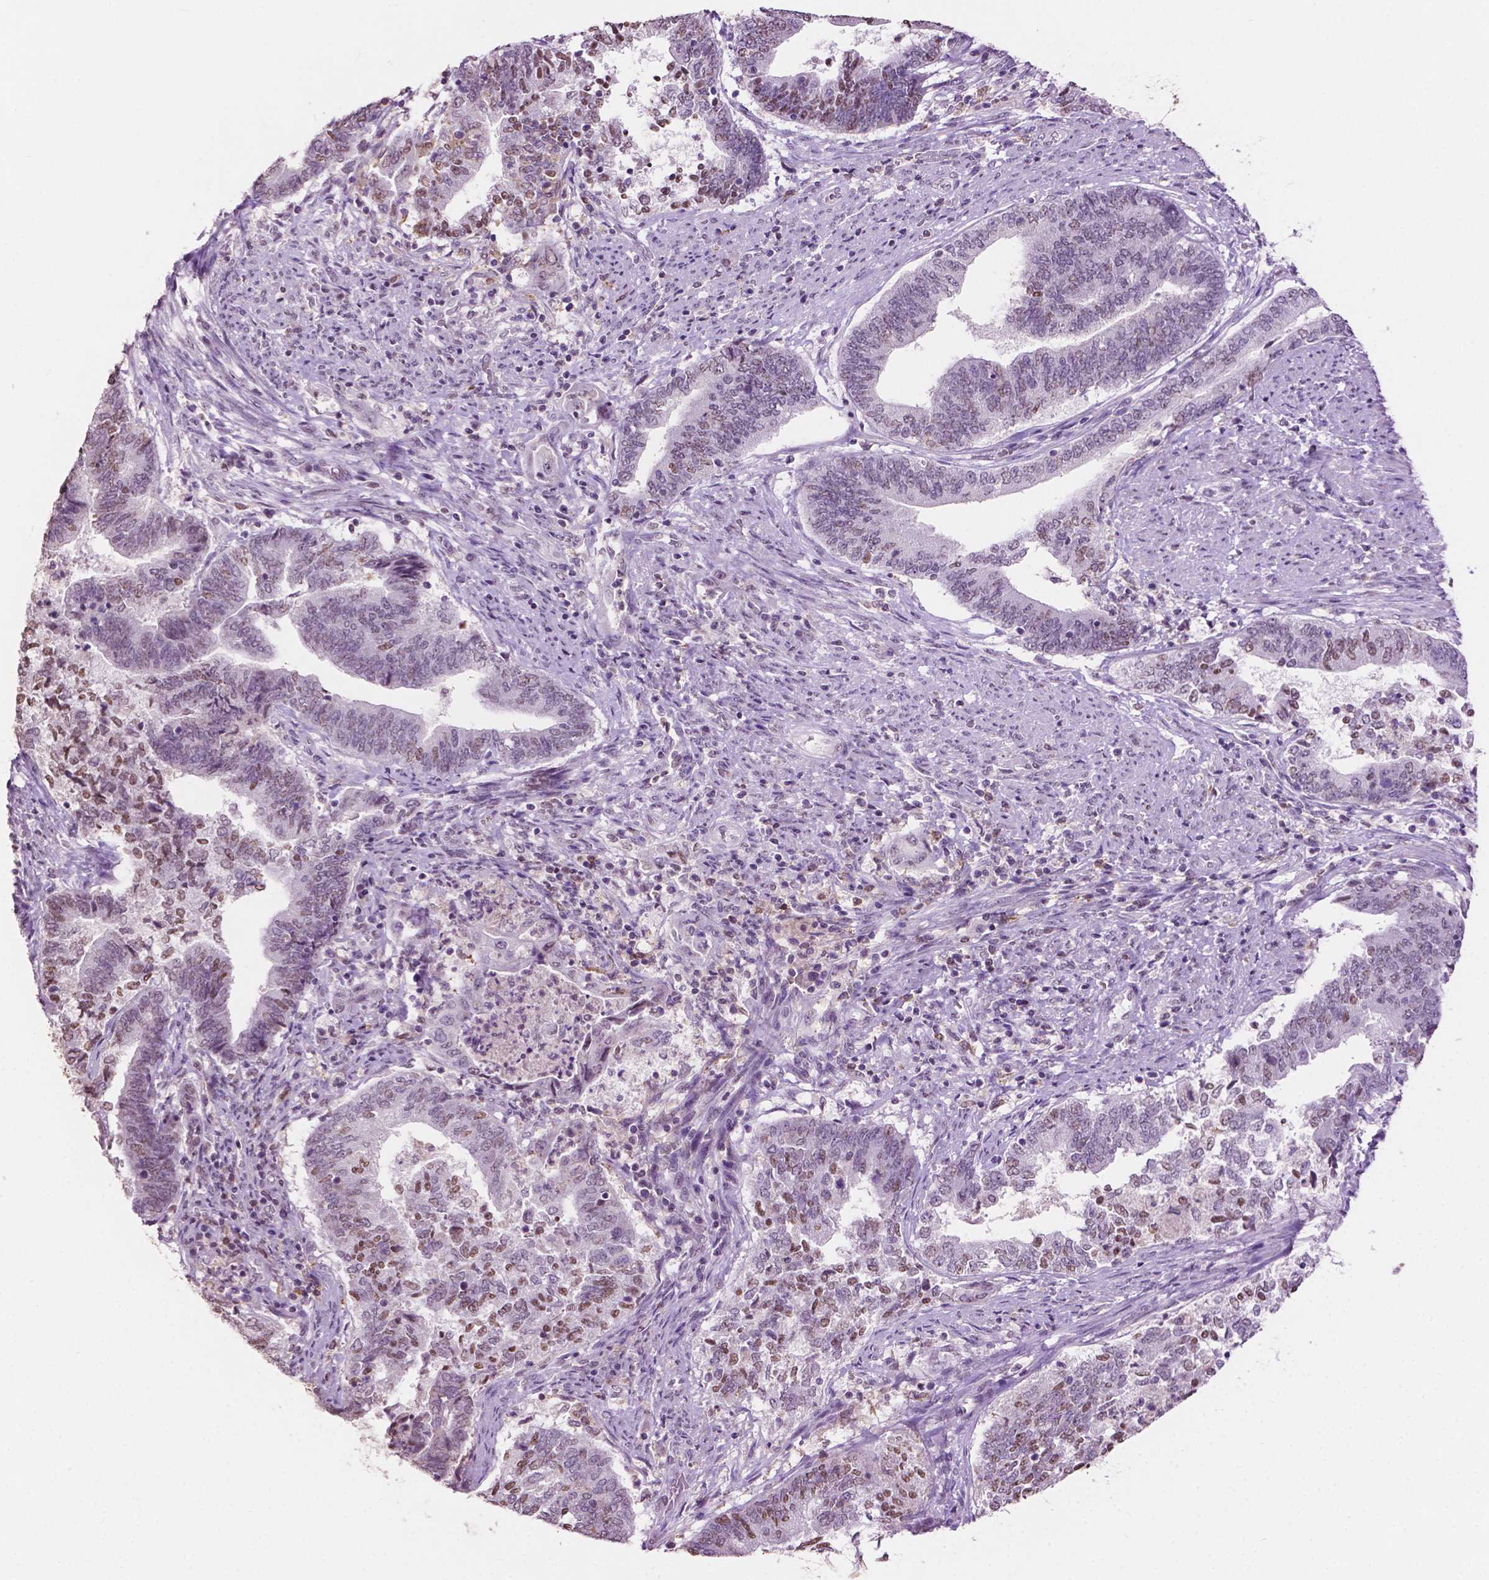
{"staining": {"intensity": "moderate", "quantity": "25%-75%", "location": "nuclear"}, "tissue": "endometrial cancer", "cell_type": "Tumor cells", "image_type": "cancer", "snomed": [{"axis": "morphology", "description": "Adenocarcinoma, NOS"}, {"axis": "topography", "description": "Endometrium"}], "caption": "Immunohistochemical staining of human endometrial cancer demonstrates medium levels of moderate nuclear staining in approximately 25%-75% of tumor cells. (DAB (3,3'-diaminobenzidine) = brown stain, brightfield microscopy at high magnification).", "gene": "PTPN6", "patient": {"sex": "female", "age": 65}}